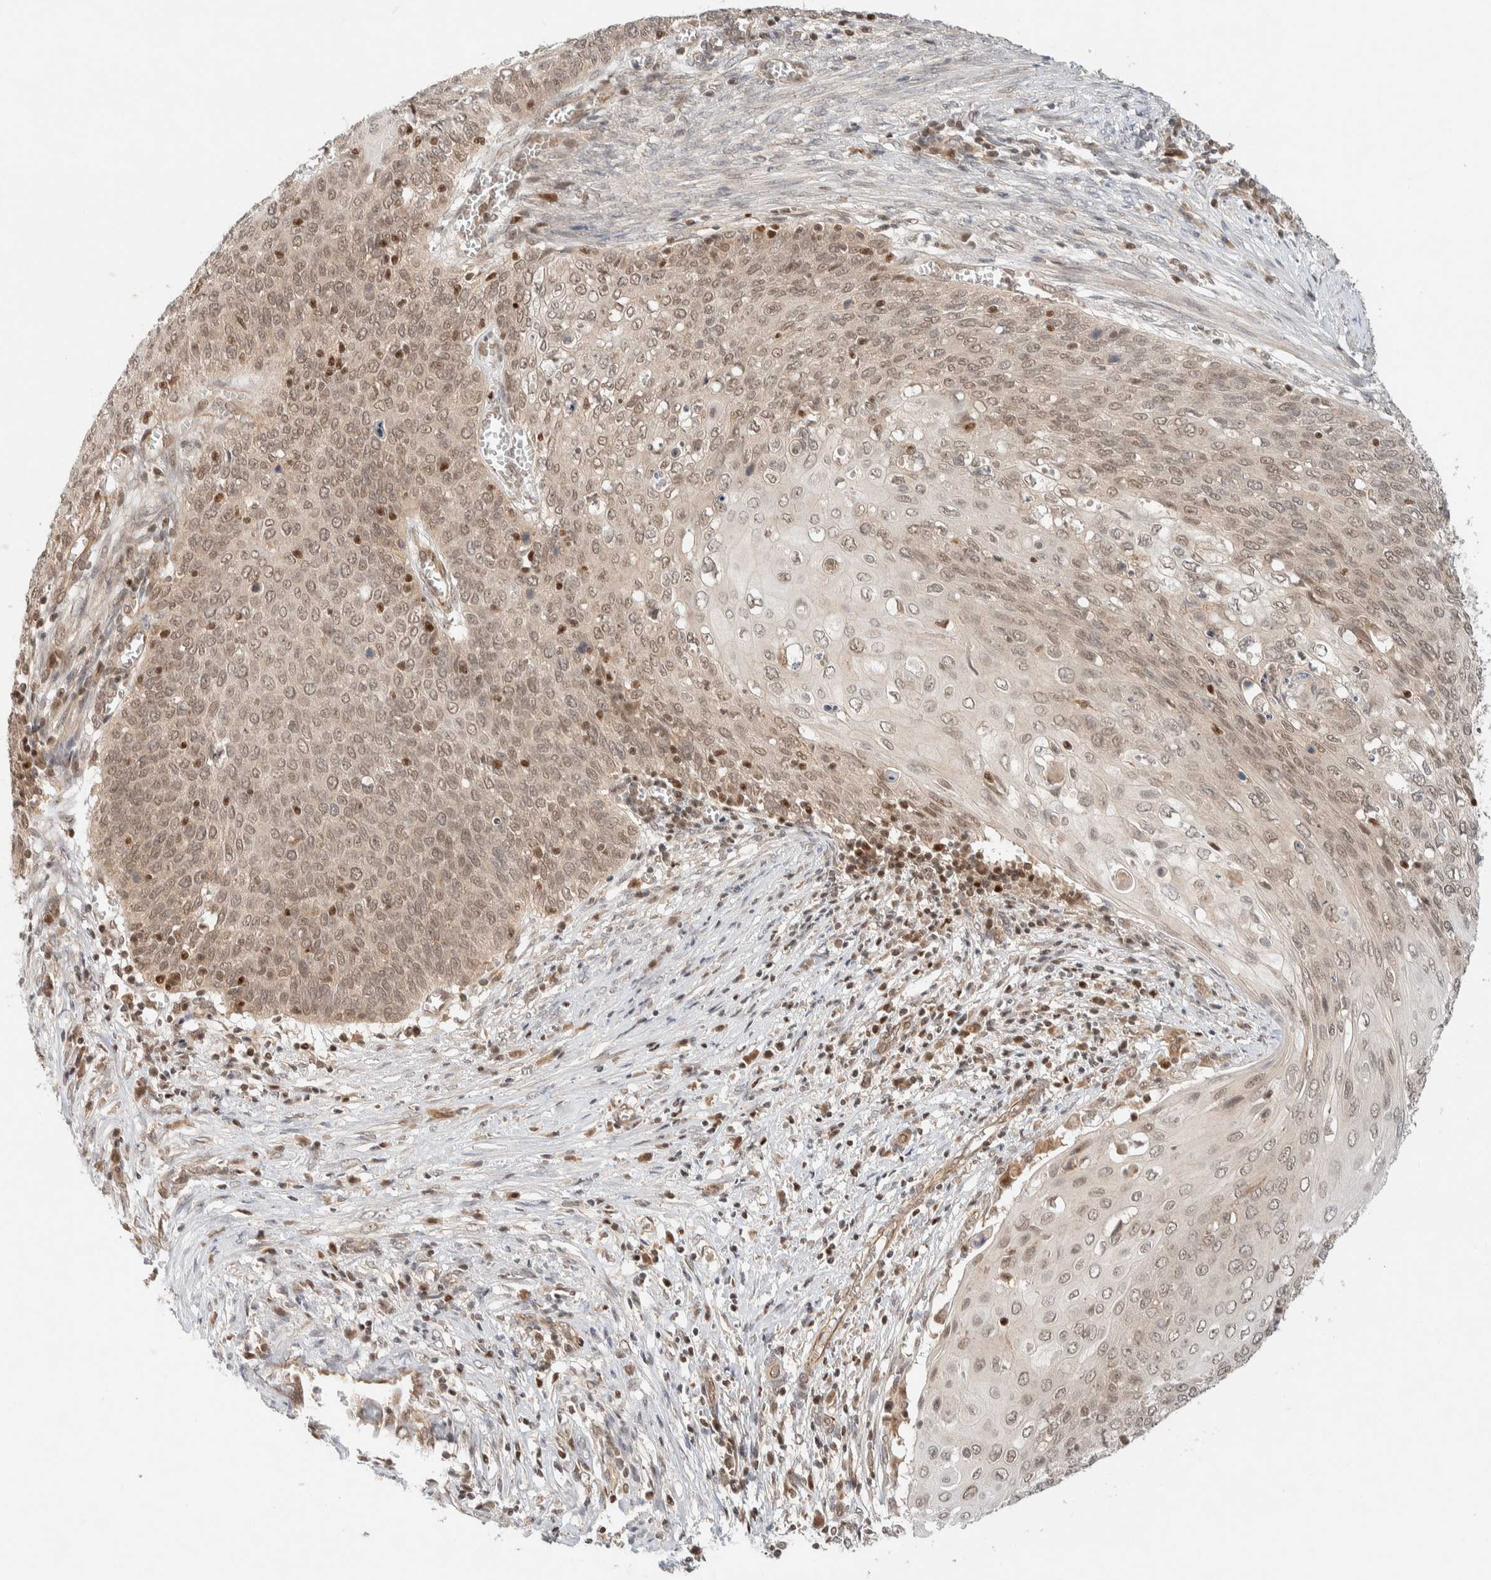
{"staining": {"intensity": "weak", "quantity": ">75%", "location": "cytoplasmic/membranous,nuclear"}, "tissue": "cervical cancer", "cell_type": "Tumor cells", "image_type": "cancer", "snomed": [{"axis": "morphology", "description": "Squamous cell carcinoma, NOS"}, {"axis": "topography", "description": "Cervix"}], "caption": "A low amount of weak cytoplasmic/membranous and nuclear expression is identified in approximately >75% of tumor cells in cervical cancer tissue.", "gene": "C8orf76", "patient": {"sex": "female", "age": 39}}